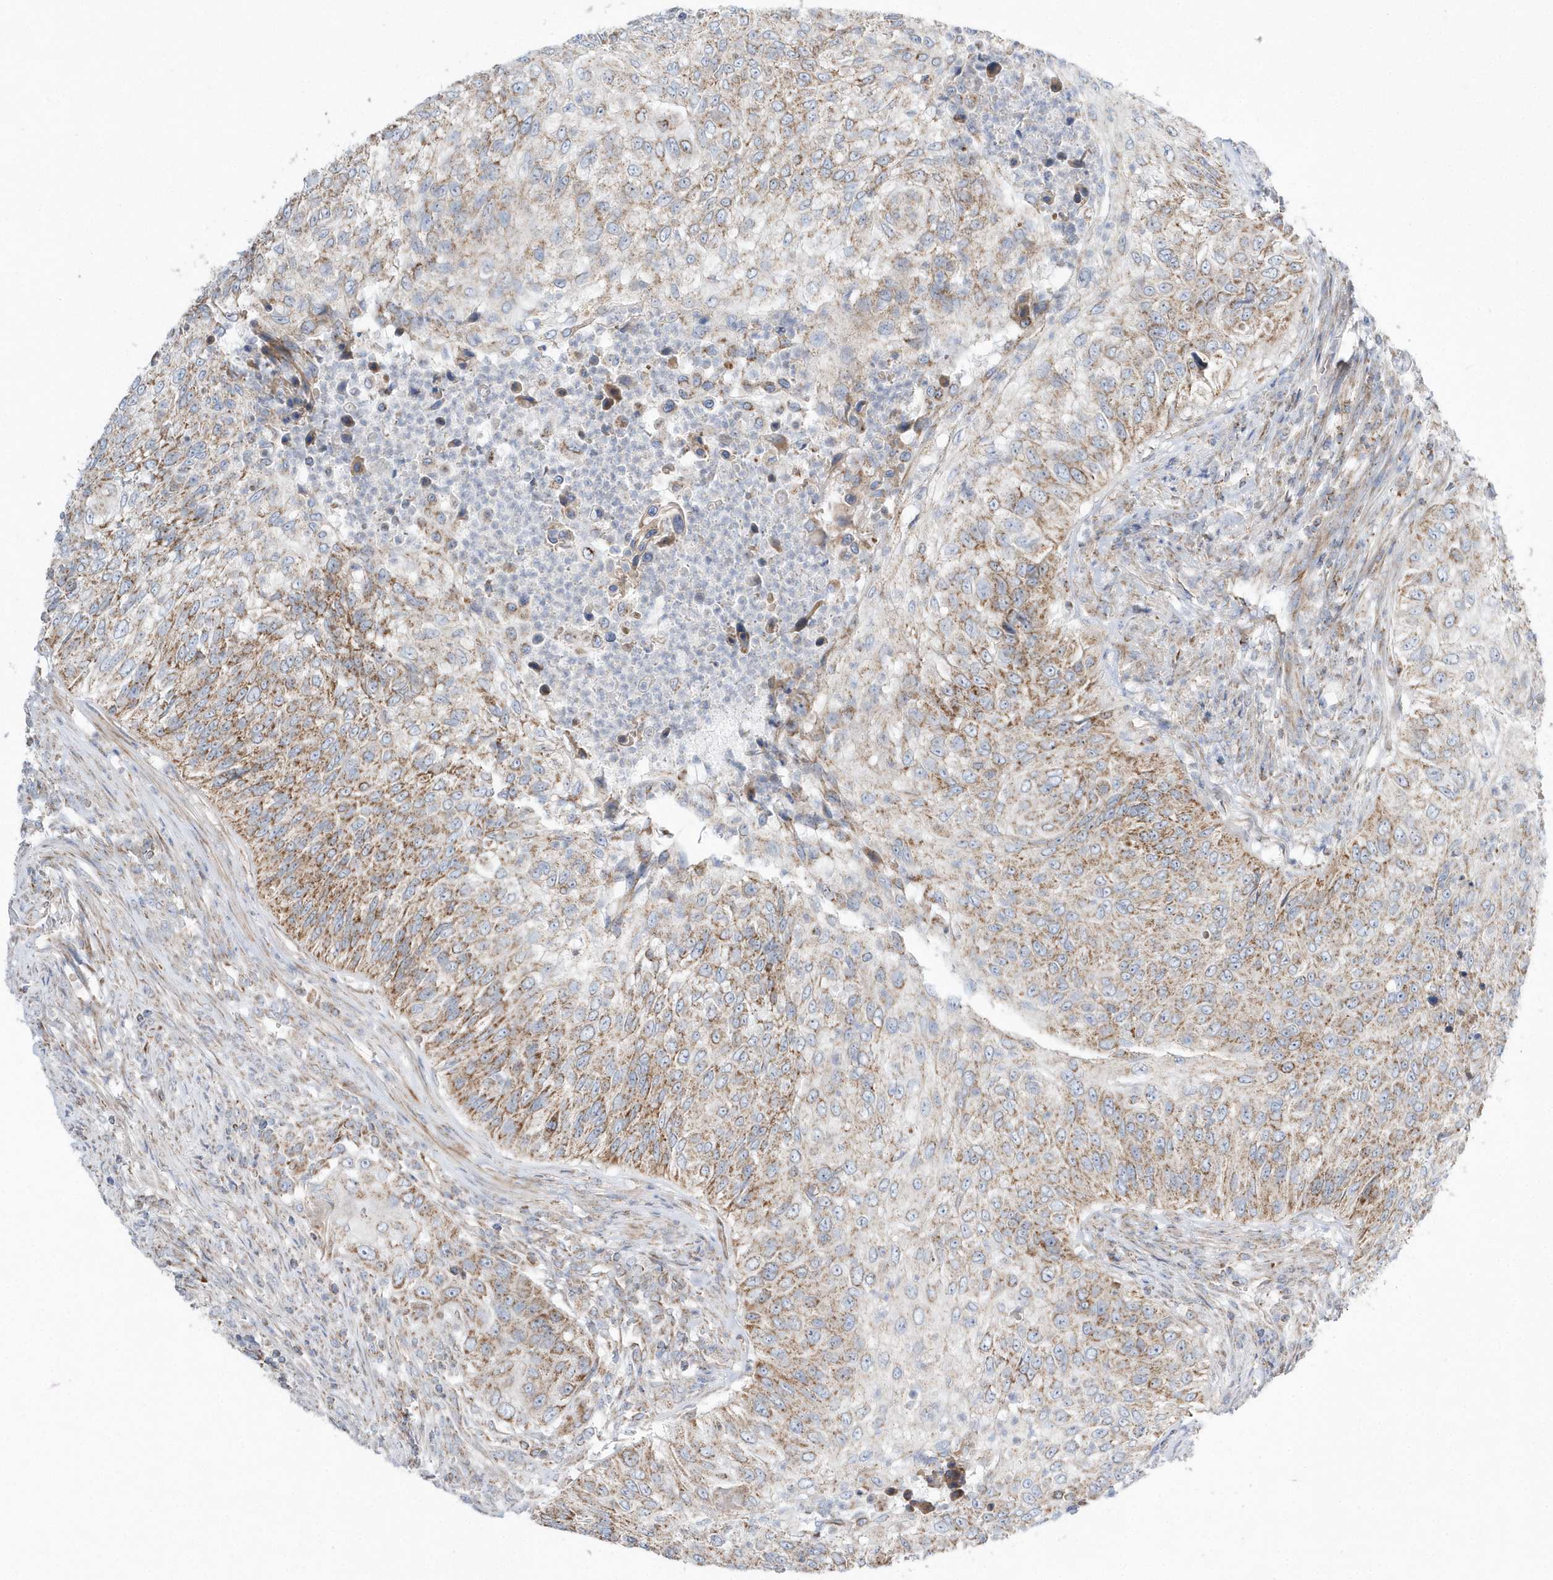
{"staining": {"intensity": "moderate", "quantity": ">75%", "location": "cytoplasmic/membranous"}, "tissue": "urothelial cancer", "cell_type": "Tumor cells", "image_type": "cancer", "snomed": [{"axis": "morphology", "description": "Urothelial carcinoma, High grade"}, {"axis": "topography", "description": "Urinary bladder"}], "caption": "Human urothelial cancer stained for a protein (brown) exhibits moderate cytoplasmic/membranous positive expression in about >75% of tumor cells.", "gene": "OPA1", "patient": {"sex": "female", "age": 60}}